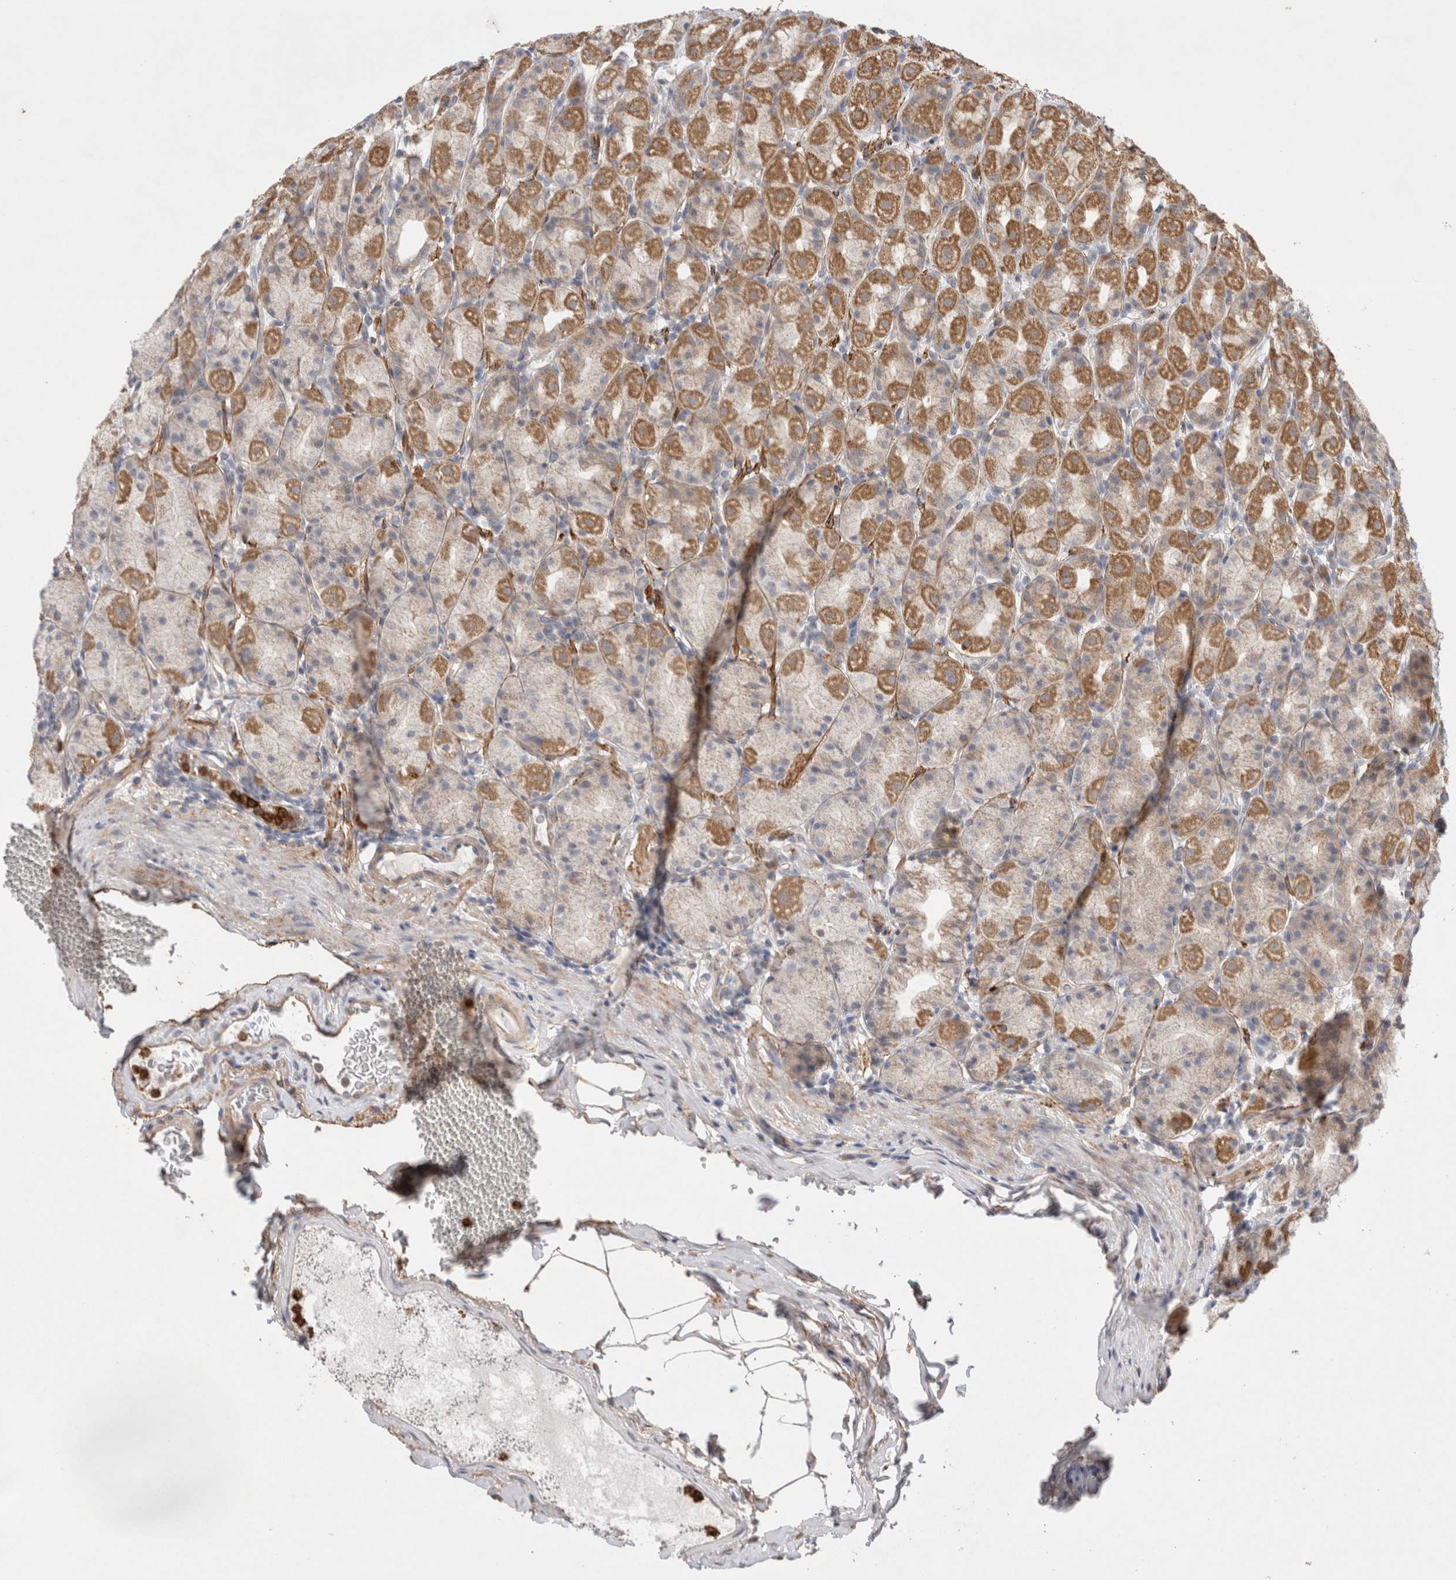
{"staining": {"intensity": "moderate", "quantity": ">75%", "location": "cytoplasmic/membranous"}, "tissue": "stomach", "cell_type": "Glandular cells", "image_type": "normal", "snomed": [{"axis": "morphology", "description": "Normal tissue, NOS"}, {"axis": "topography", "description": "Stomach, upper"}], "caption": "Glandular cells exhibit medium levels of moderate cytoplasmic/membranous expression in approximately >75% of cells in unremarkable stomach. Ihc stains the protein in brown and the nuclei are stained blue.", "gene": "GSDMB", "patient": {"sex": "male", "age": 68}}